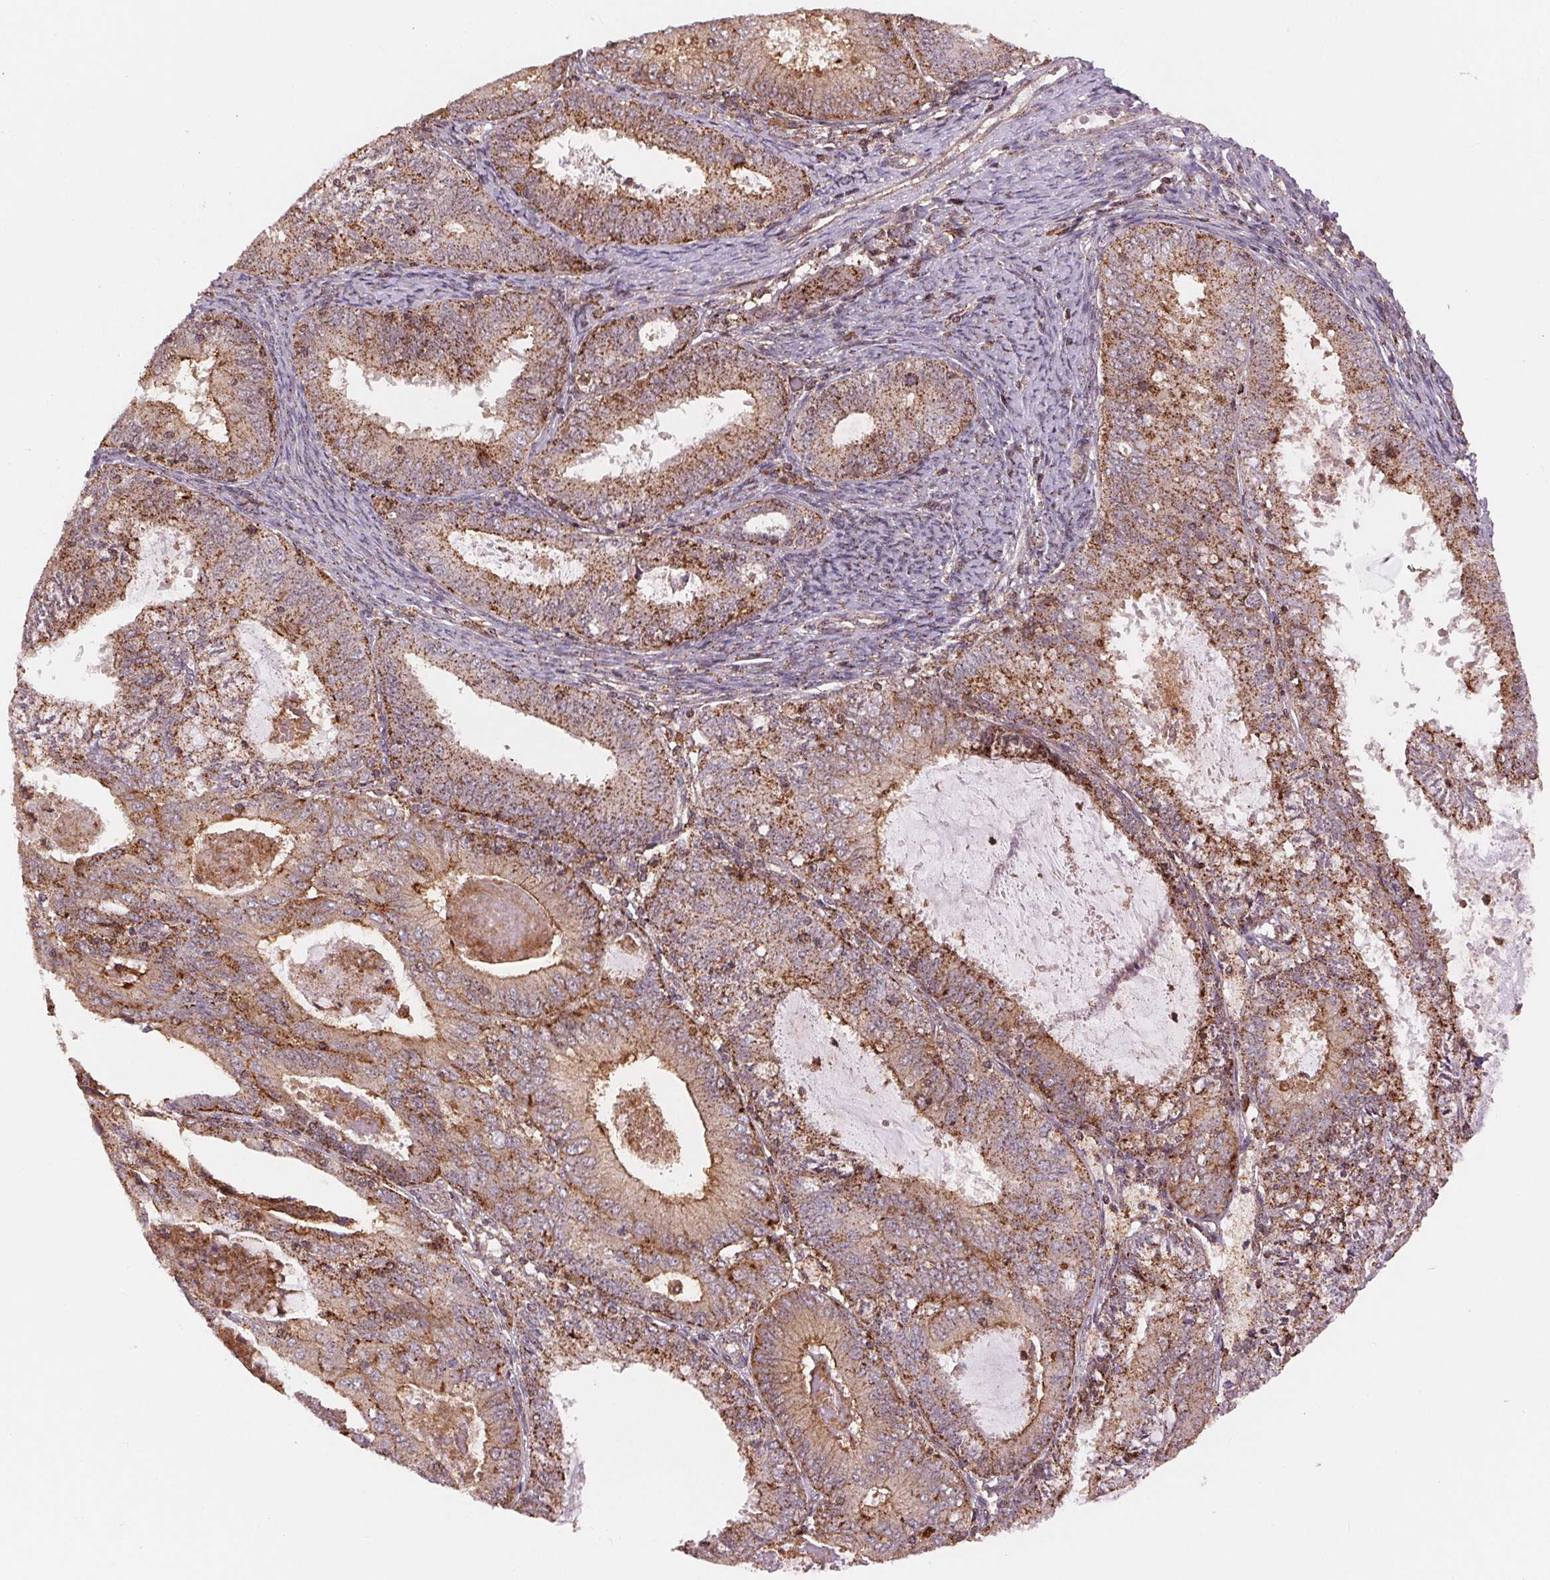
{"staining": {"intensity": "moderate", "quantity": ">75%", "location": "cytoplasmic/membranous"}, "tissue": "endometrial cancer", "cell_type": "Tumor cells", "image_type": "cancer", "snomed": [{"axis": "morphology", "description": "Adenocarcinoma, NOS"}, {"axis": "topography", "description": "Endometrium"}], "caption": "A brown stain highlights moderate cytoplasmic/membranous expression of a protein in endometrial cancer (adenocarcinoma) tumor cells.", "gene": "CHMP4B", "patient": {"sex": "female", "age": 57}}